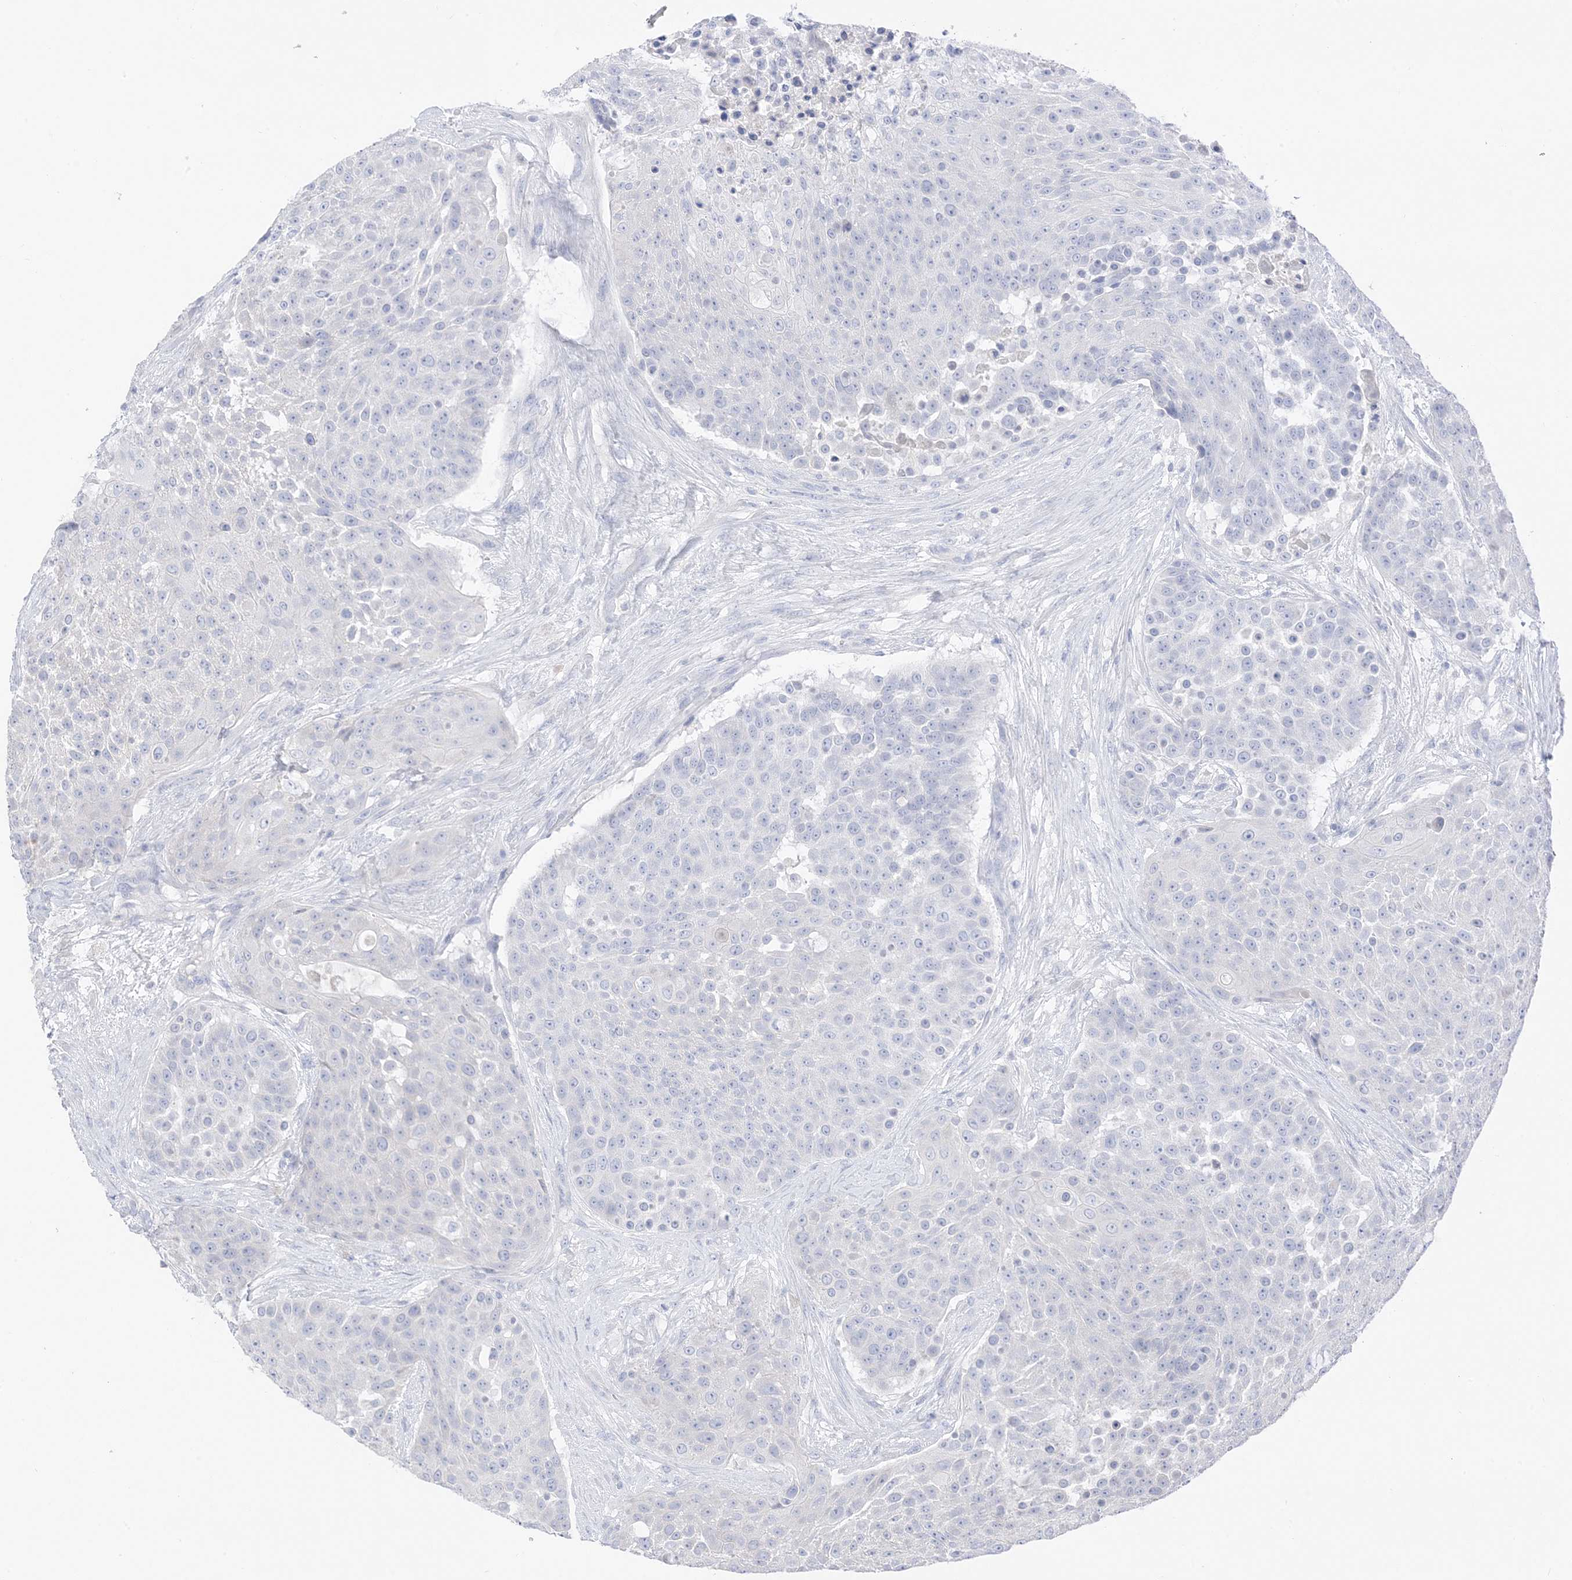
{"staining": {"intensity": "negative", "quantity": "none", "location": "none"}, "tissue": "urothelial cancer", "cell_type": "Tumor cells", "image_type": "cancer", "snomed": [{"axis": "morphology", "description": "Urothelial carcinoma, High grade"}, {"axis": "topography", "description": "Urinary bladder"}], "caption": "This is an IHC image of urothelial cancer. There is no expression in tumor cells.", "gene": "MUC17", "patient": {"sex": "female", "age": 63}}